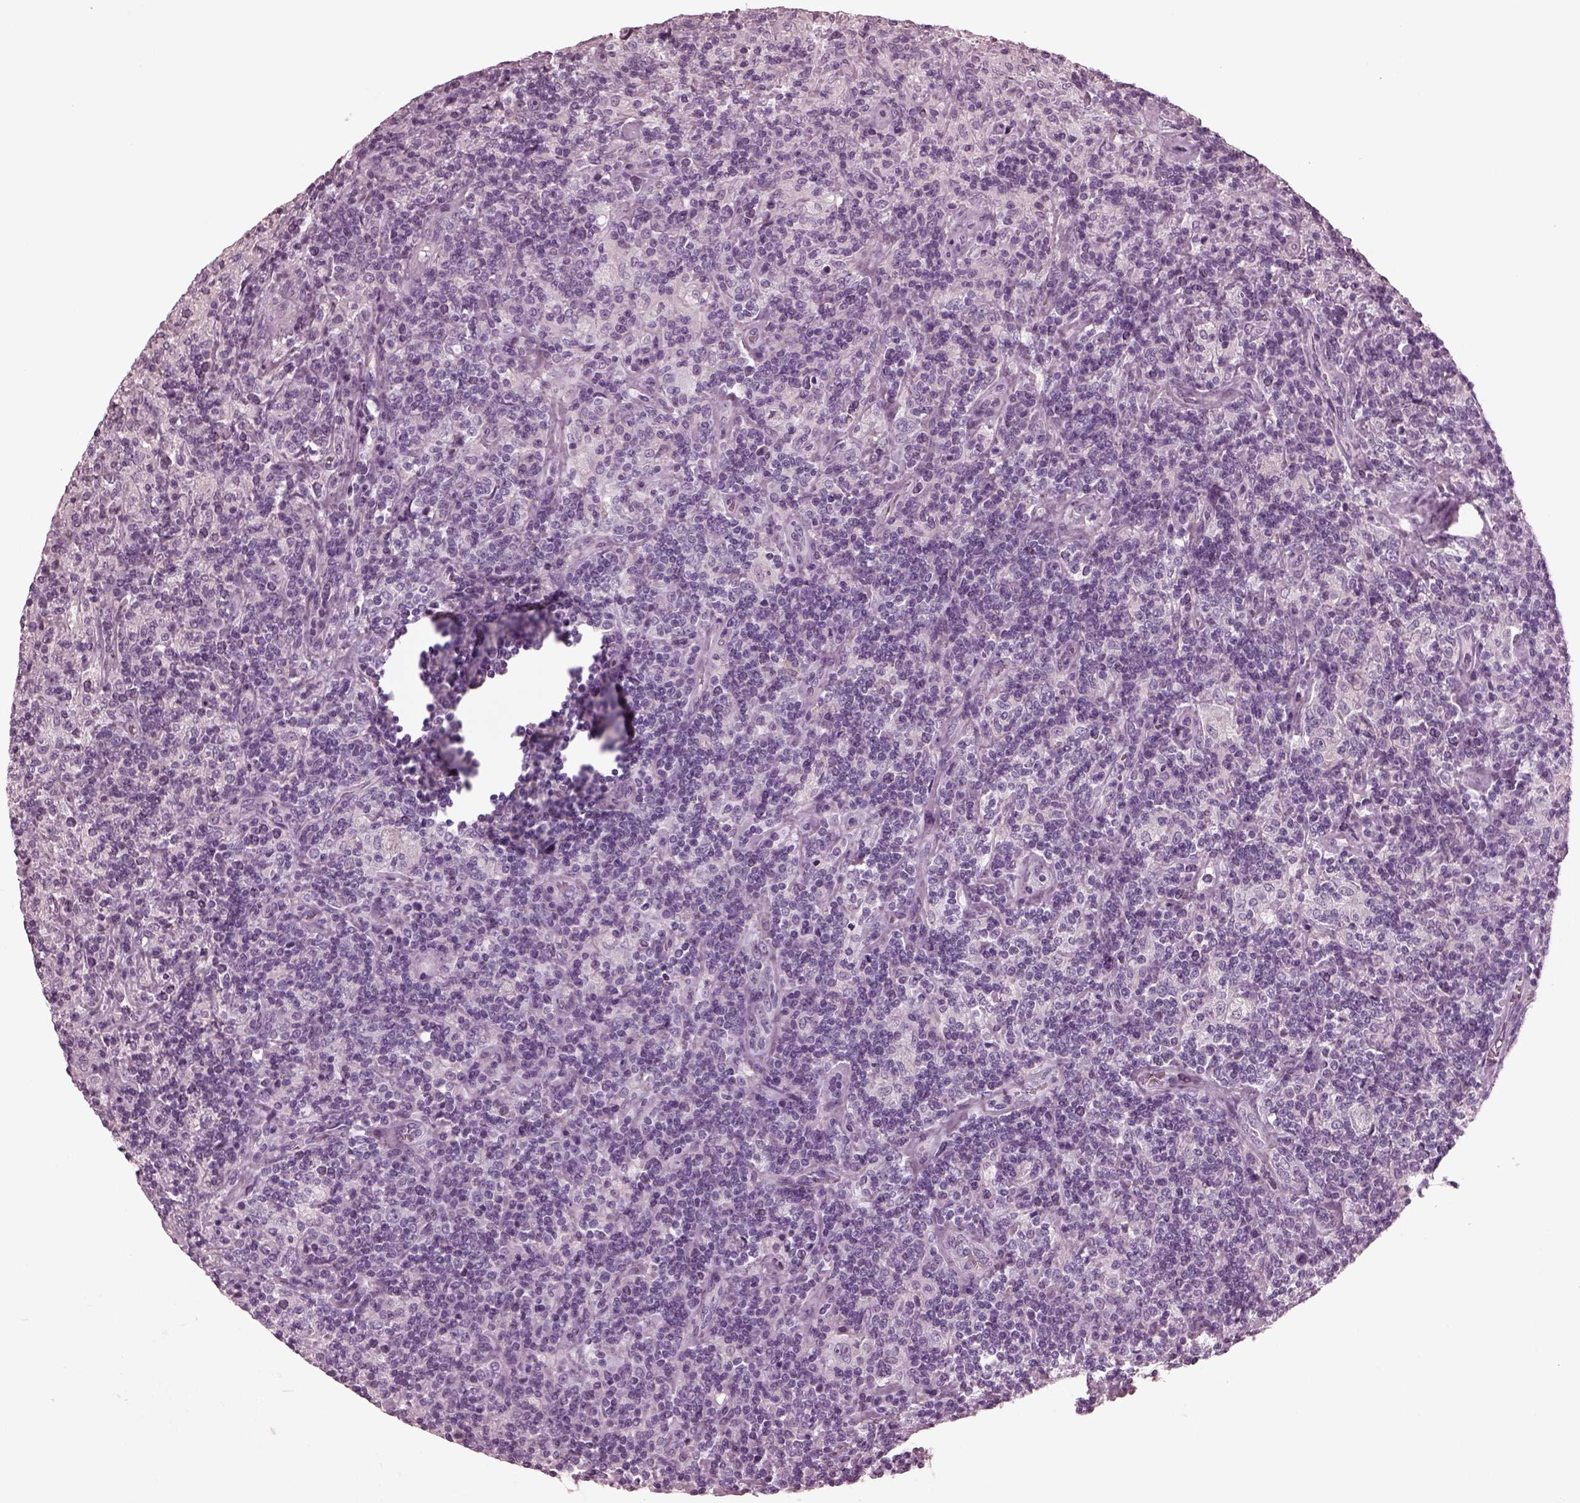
{"staining": {"intensity": "negative", "quantity": "none", "location": "none"}, "tissue": "lymphoma", "cell_type": "Tumor cells", "image_type": "cancer", "snomed": [{"axis": "morphology", "description": "Hodgkin's disease, NOS"}, {"axis": "topography", "description": "Lymph node"}], "caption": "The photomicrograph reveals no significant staining in tumor cells of Hodgkin's disease.", "gene": "CGA", "patient": {"sex": "male", "age": 70}}